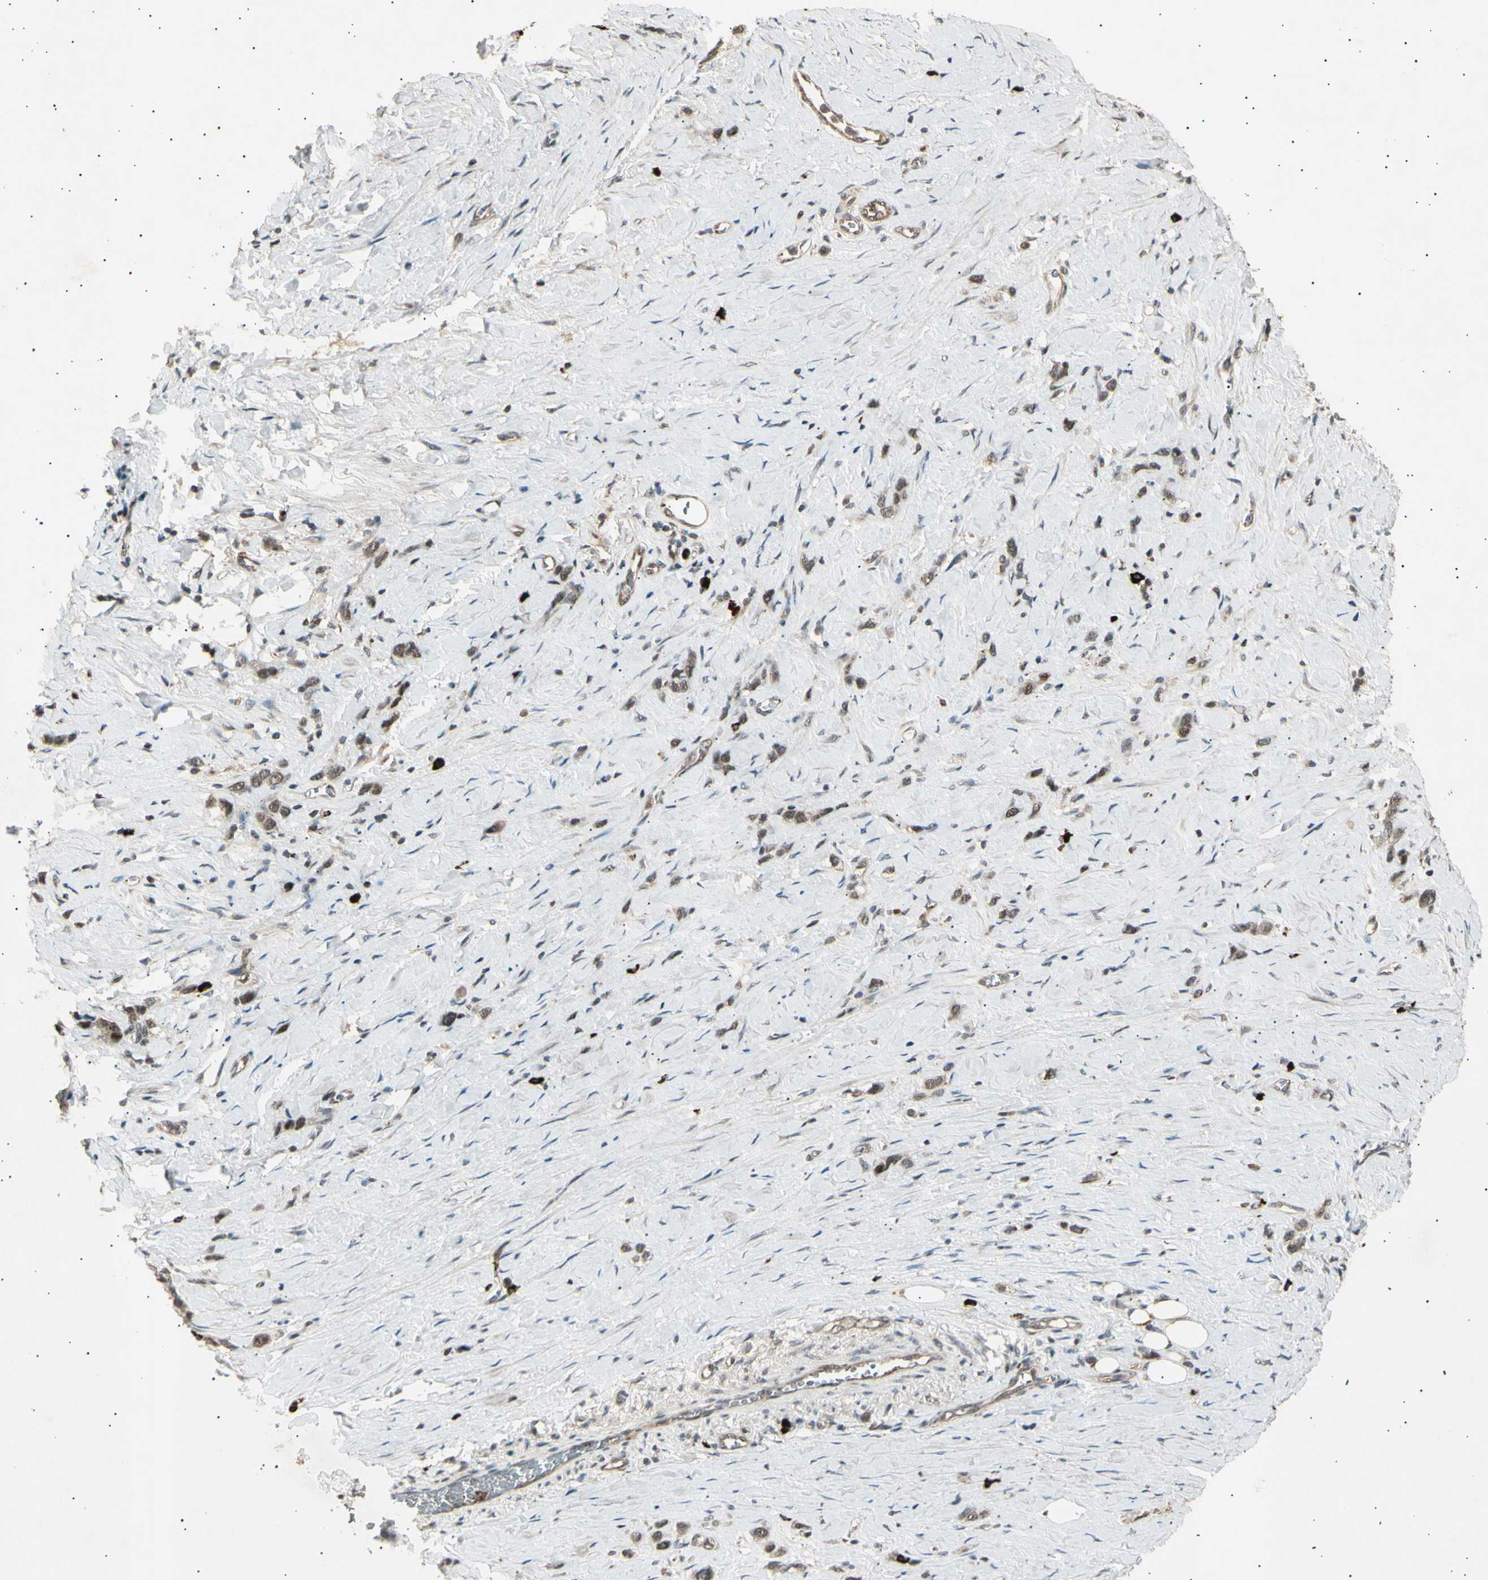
{"staining": {"intensity": "weak", "quantity": ">75%", "location": "cytoplasmic/membranous,nuclear"}, "tissue": "stomach cancer", "cell_type": "Tumor cells", "image_type": "cancer", "snomed": [{"axis": "morphology", "description": "Normal tissue, NOS"}, {"axis": "morphology", "description": "Adenocarcinoma, NOS"}, {"axis": "morphology", "description": "Adenocarcinoma, High grade"}, {"axis": "topography", "description": "Stomach, upper"}, {"axis": "topography", "description": "Stomach"}], "caption": "A brown stain labels weak cytoplasmic/membranous and nuclear expression of a protein in stomach adenocarcinoma tumor cells.", "gene": "NUAK2", "patient": {"sex": "female", "age": 65}}